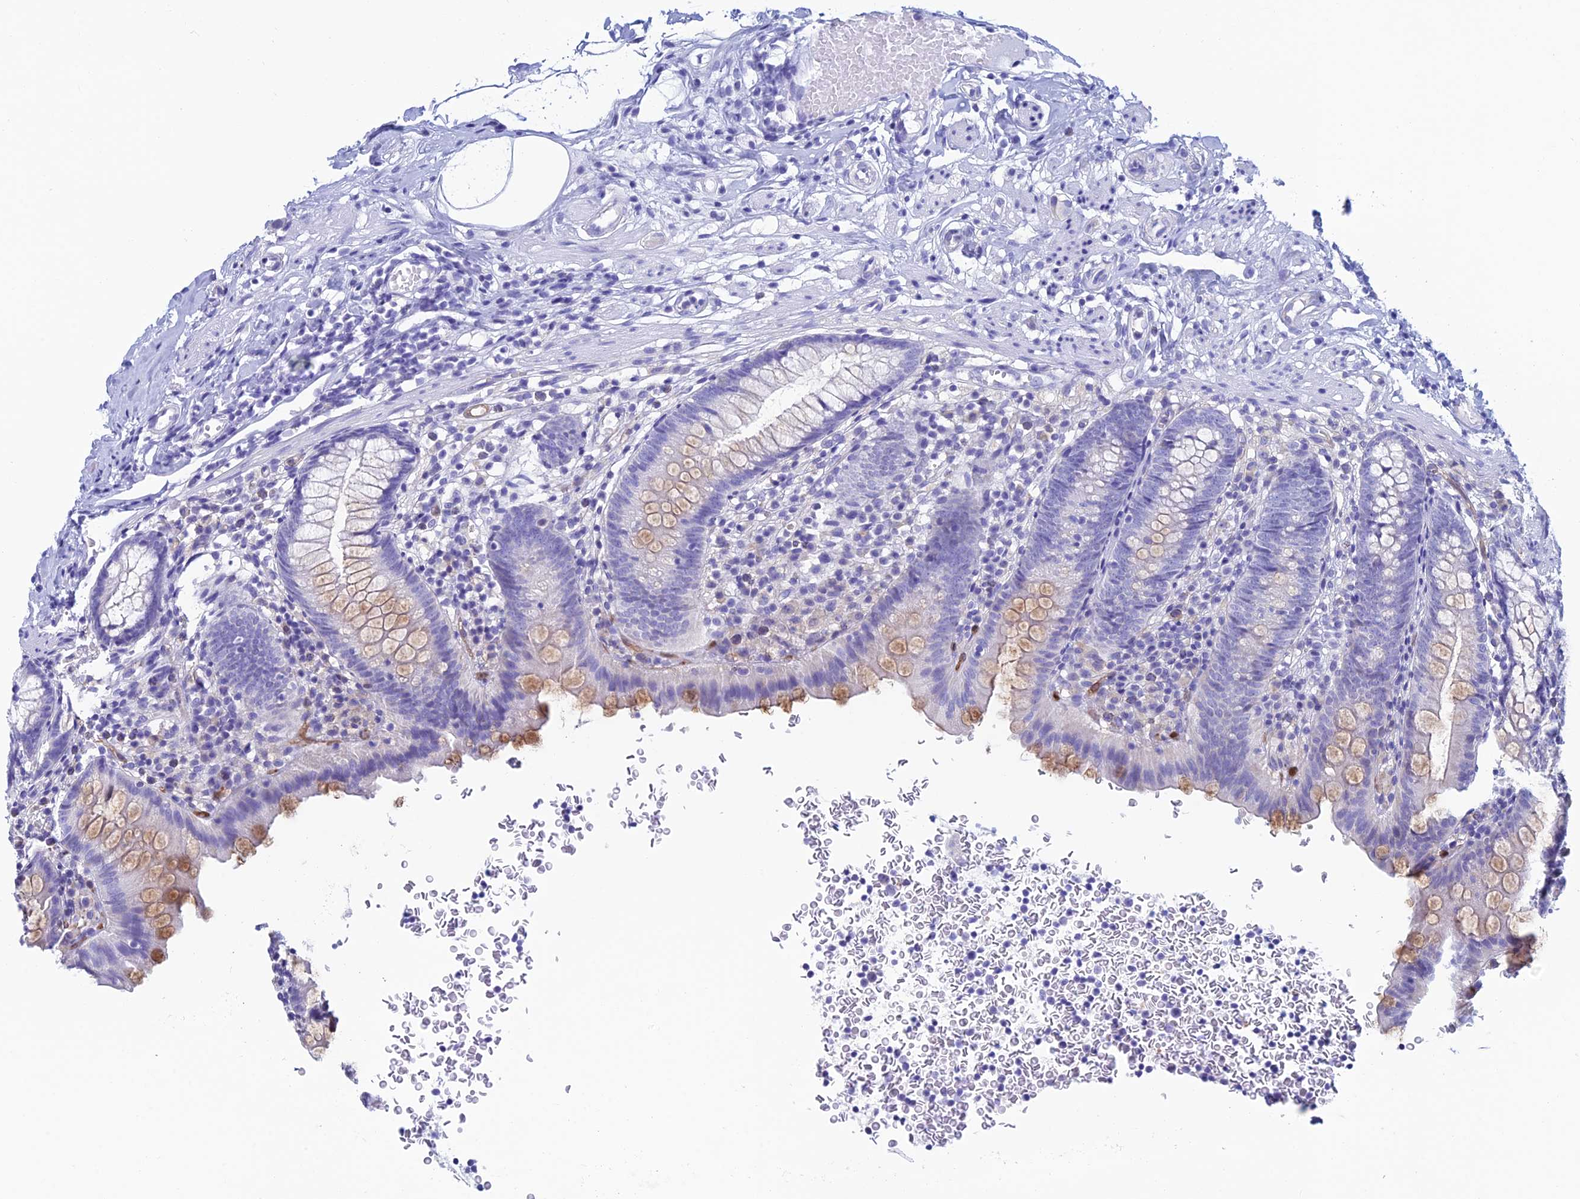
{"staining": {"intensity": "moderate", "quantity": "<25%", "location": "cytoplasmic/membranous"}, "tissue": "appendix", "cell_type": "Glandular cells", "image_type": "normal", "snomed": [{"axis": "morphology", "description": "Normal tissue, NOS"}, {"axis": "topography", "description": "Appendix"}], "caption": "Appendix stained with a protein marker shows moderate staining in glandular cells.", "gene": "KCNK17", "patient": {"sex": "male", "age": 55}}